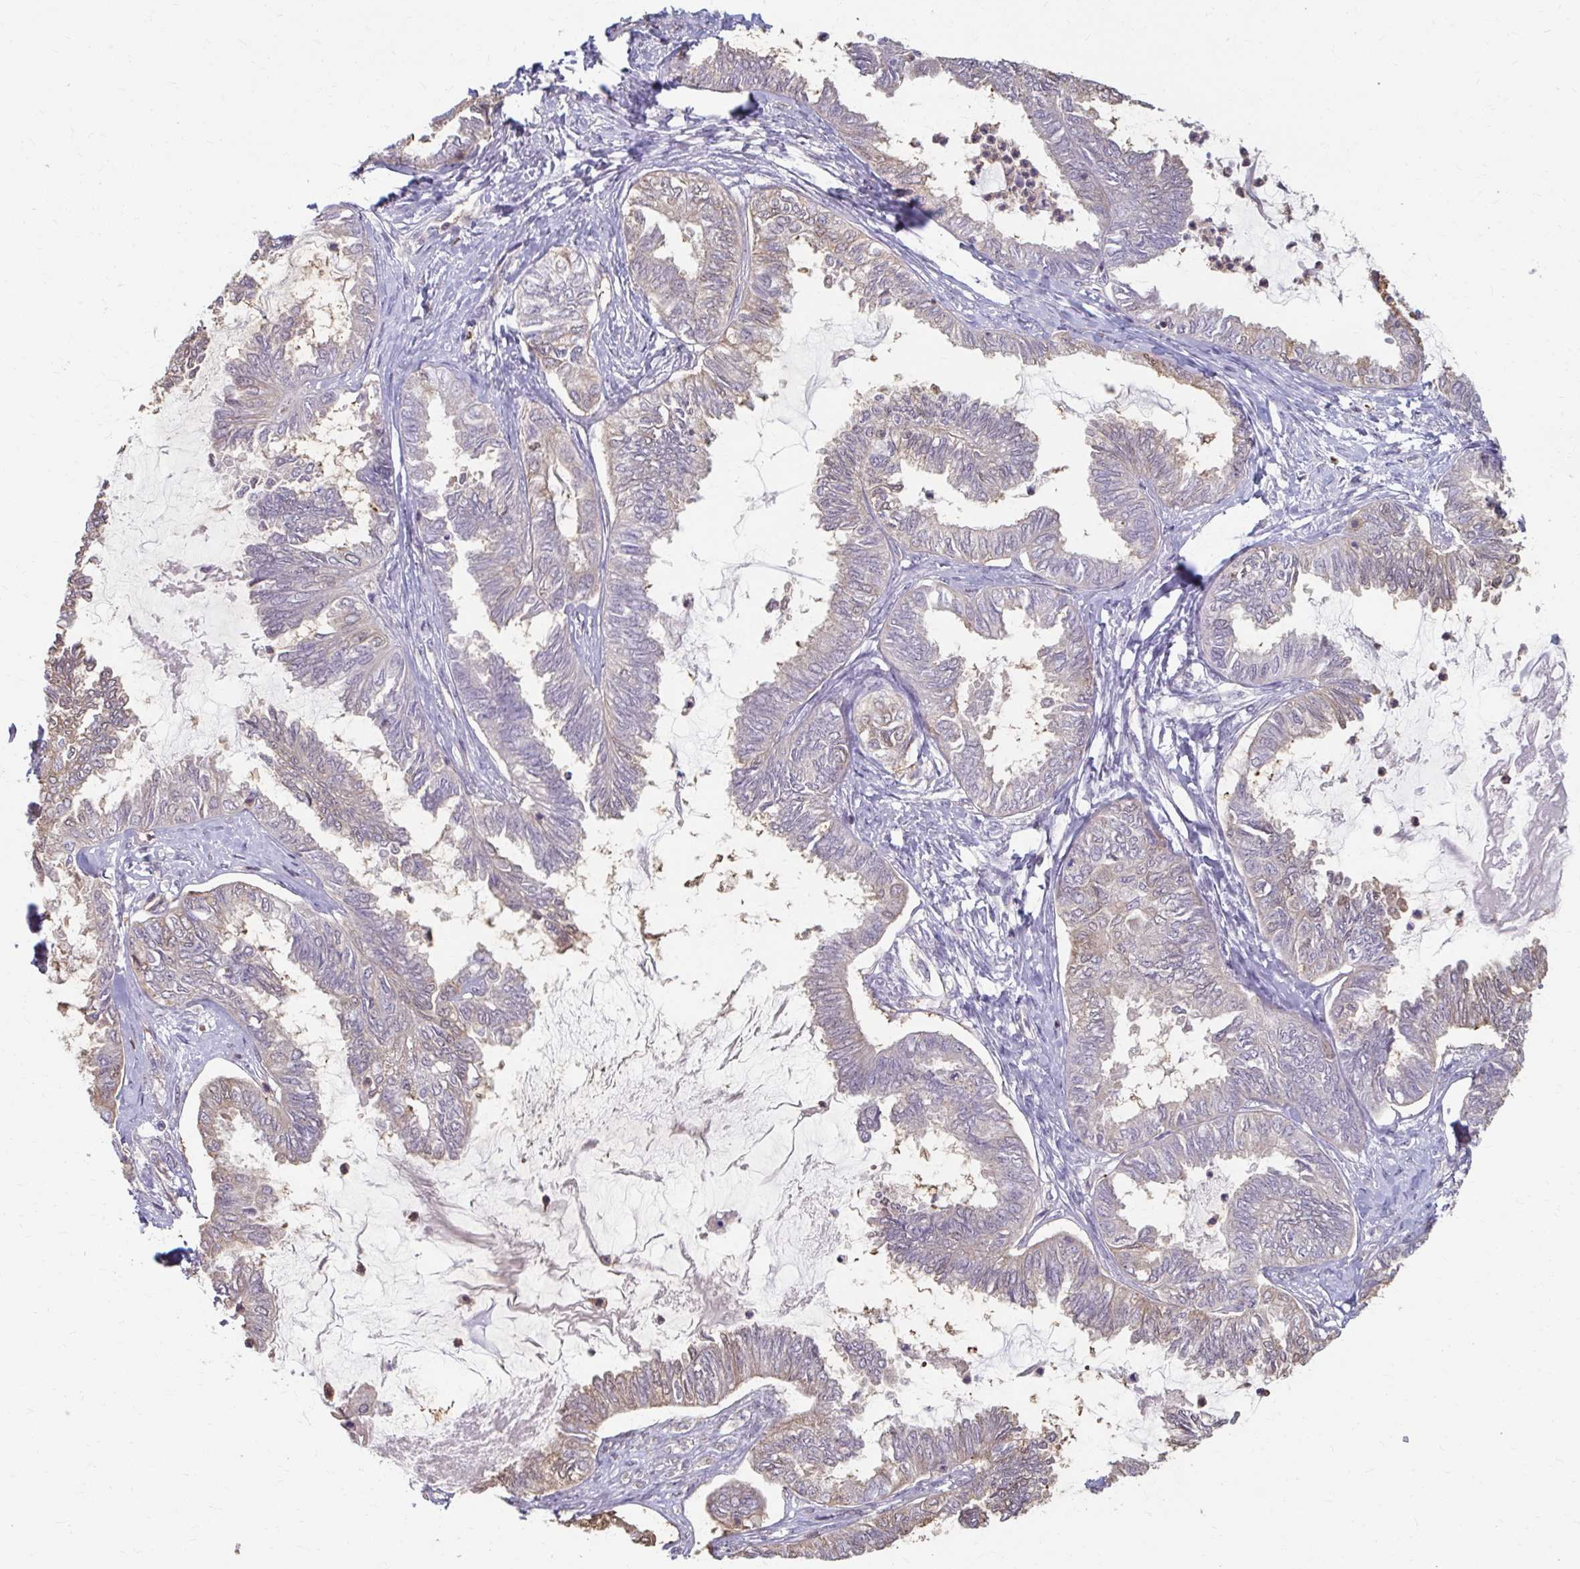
{"staining": {"intensity": "weak", "quantity": "25%-75%", "location": "nuclear"}, "tissue": "ovarian cancer", "cell_type": "Tumor cells", "image_type": "cancer", "snomed": [{"axis": "morphology", "description": "Carcinoma, endometroid"}, {"axis": "topography", "description": "Ovary"}], "caption": "The immunohistochemical stain highlights weak nuclear staining in tumor cells of ovarian cancer tissue.", "gene": "ING4", "patient": {"sex": "female", "age": 70}}